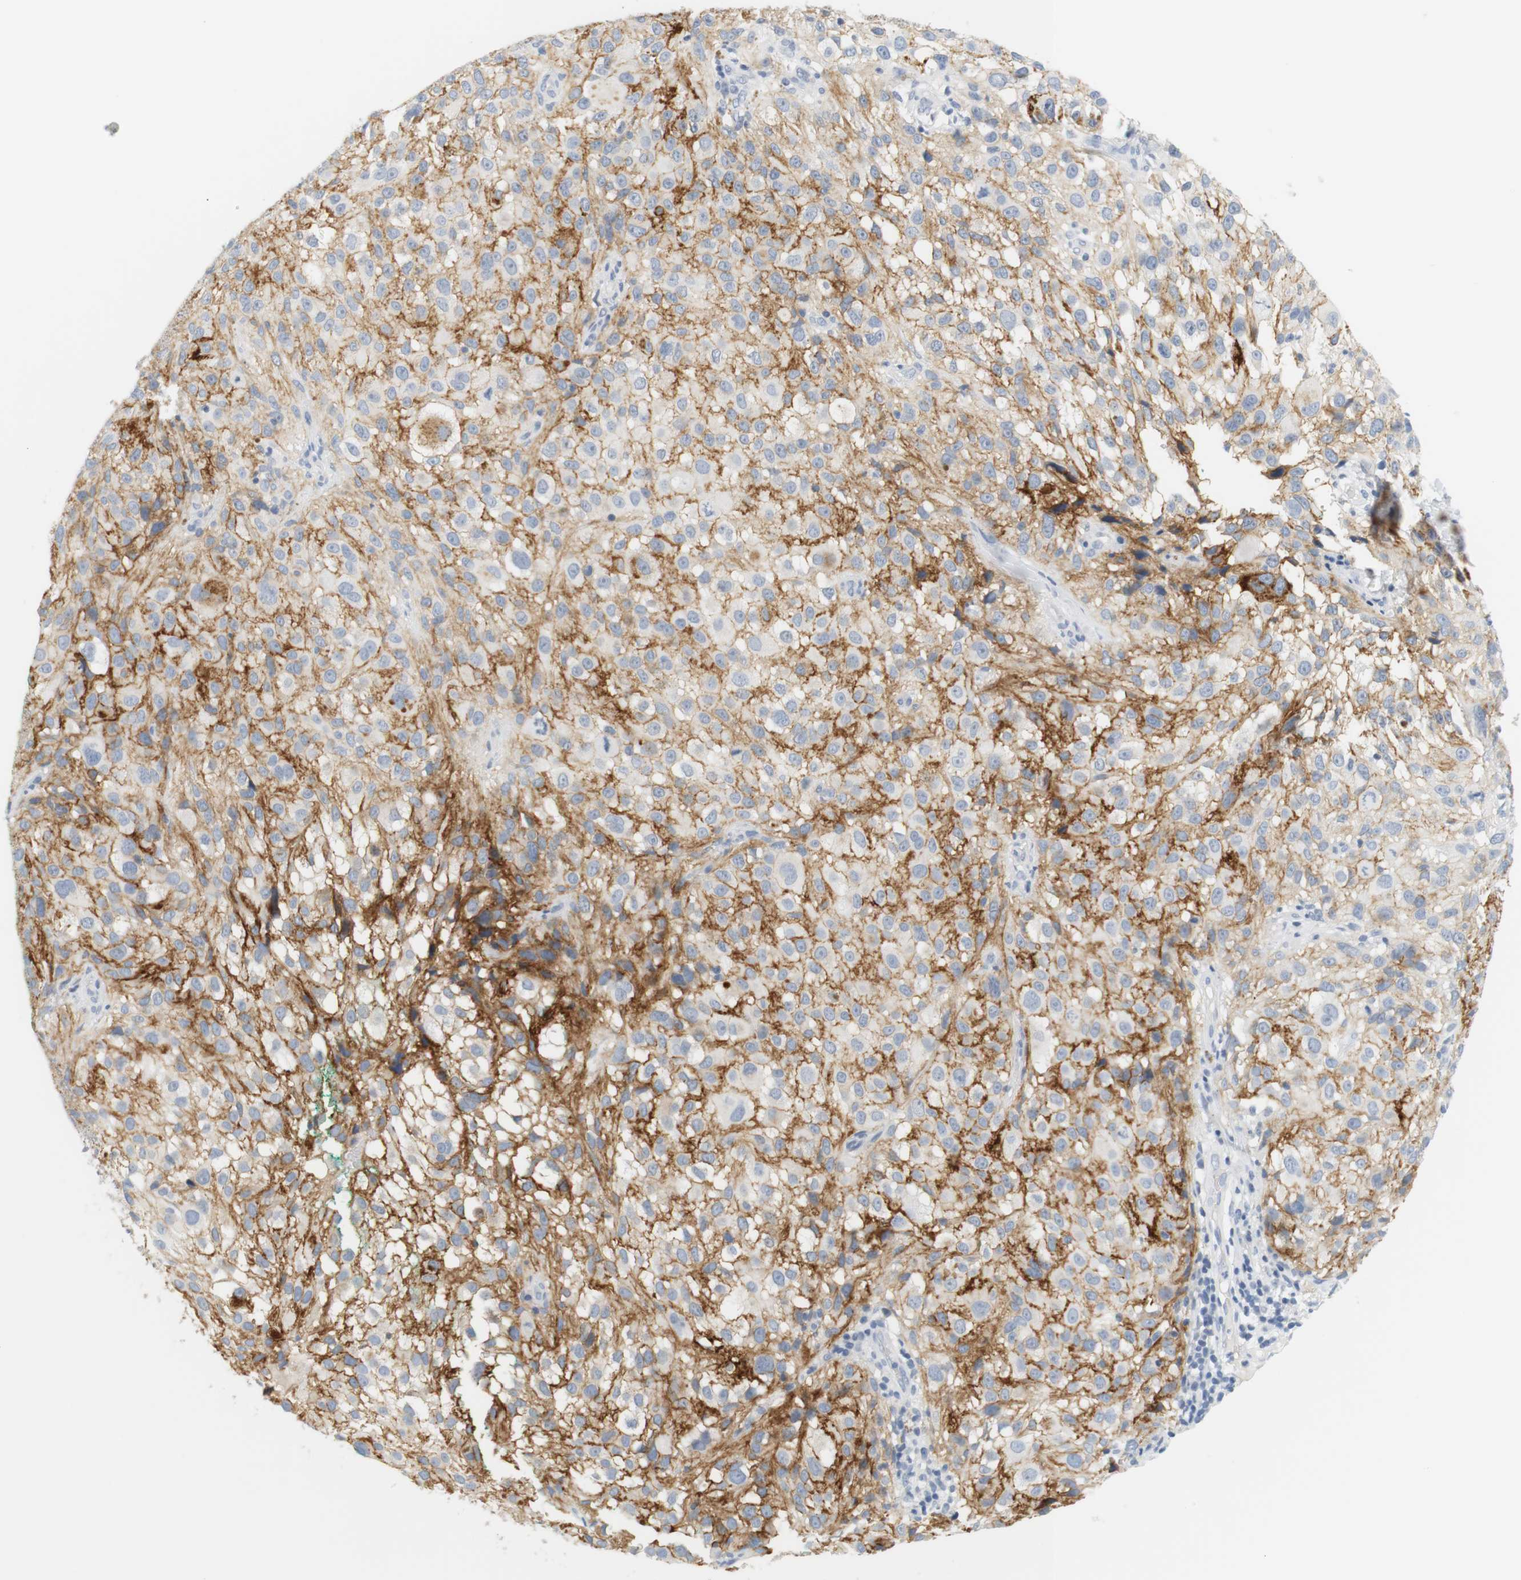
{"staining": {"intensity": "moderate", "quantity": "25%-75%", "location": "cytoplasmic/membranous"}, "tissue": "melanoma", "cell_type": "Tumor cells", "image_type": "cancer", "snomed": [{"axis": "morphology", "description": "Necrosis, NOS"}, {"axis": "morphology", "description": "Malignant melanoma, NOS"}, {"axis": "topography", "description": "Skin"}], "caption": "Immunohistochemical staining of human melanoma displays moderate cytoplasmic/membranous protein positivity in approximately 25%-75% of tumor cells. (DAB (3,3'-diaminobenzidine) IHC with brightfield microscopy, high magnification).", "gene": "OPRM1", "patient": {"sex": "female", "age": 87}}